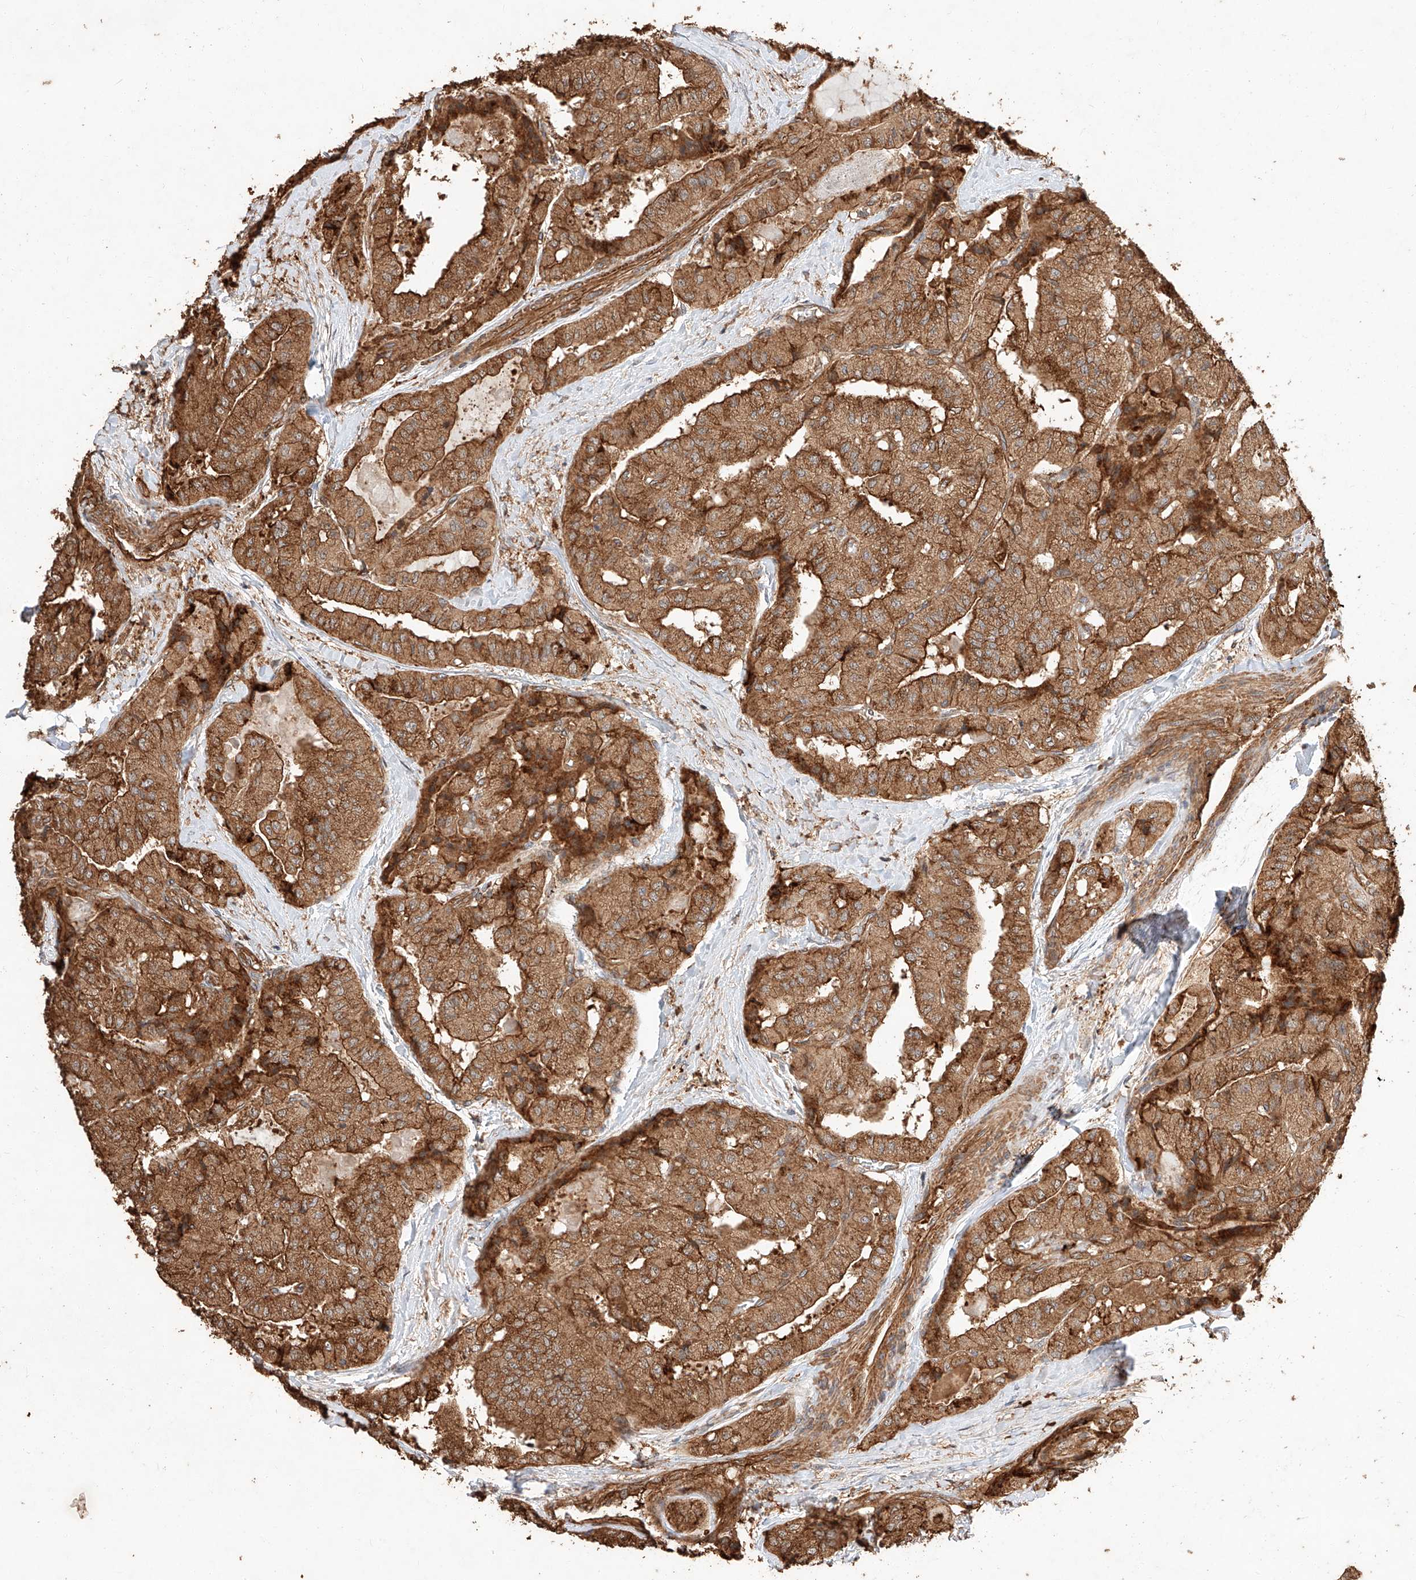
{"staining": {"intensity": "moderate", "quantity": ">75%", "location": "cytoplasmic/membranous"}, "tissue": "thyroid cancer", "cell_type": "Tumor cells", "image_type": "cancer", "snomed": [{"axis": "morphology", "description": "Papillary adenocarcinoma, NOS"}, {"axis": "topography", "description": "Thyroid gland"}], "caption": "Thyroid papillary adenocarcinoma tissue exhibits moderate cytoplasmic/membranous staining in approximately >75% of tumor cells, visualized by immunohistochemistry.", "gene": "GHDC", "patient": {"sex": "female", "age": 59}}